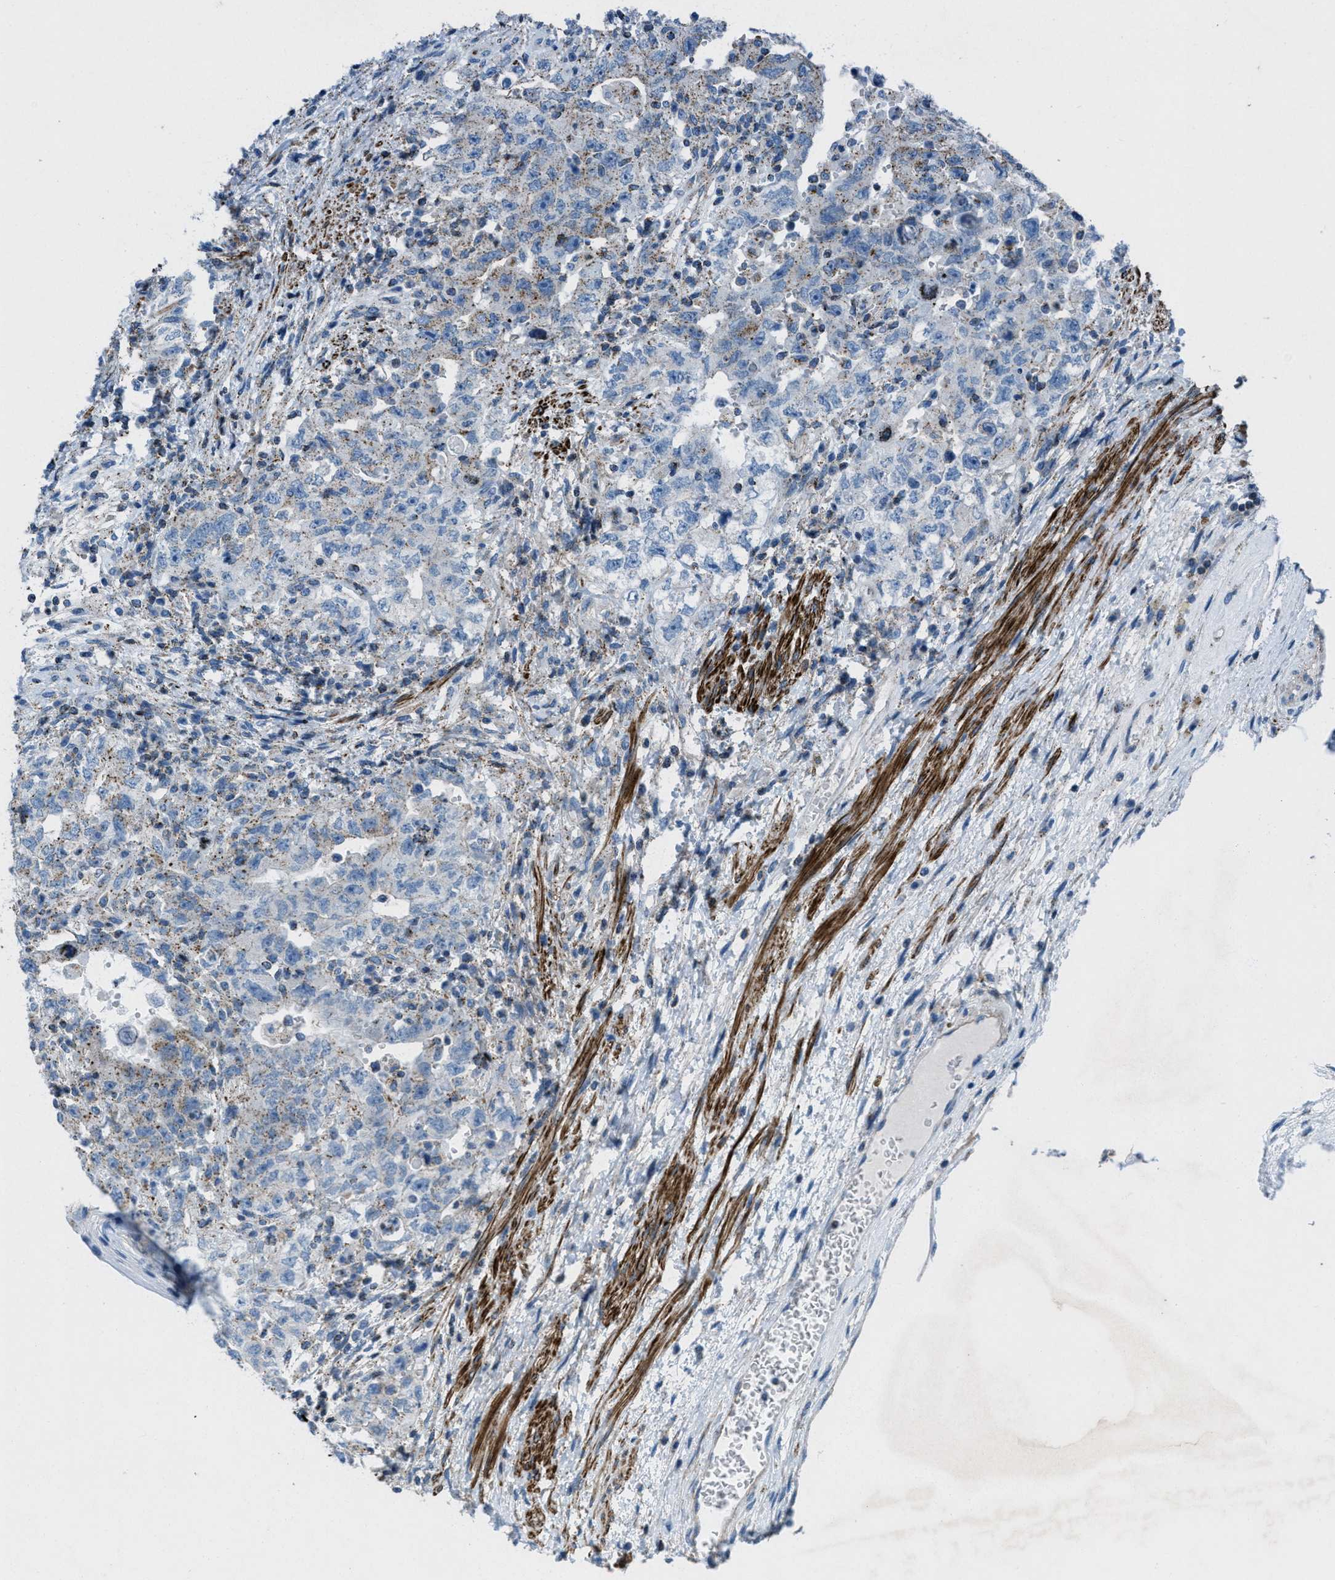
{"staining": {"intensity": "weak", "quantity": "25%-75%", "location": "cytoplasmic/membranous"}, "tissue": "testis cancer", "cell_type": "Tumor cells", "image_type": "cancer", "snomed": [{"axis": "morphology", "description": "Carcinoma, Embryonal, NOS"}, {"axis": "topography", "description": "Testis"}], "caption": "Brown immunohistochemical staining in human testis cancer (embryonal carcinoma) reveals weak cytoplasmic/membranous positivity in about 25%-75% of tumor cells.", "gene": "MFSD13A", "patient": {"sex": "male", "age": 26}}